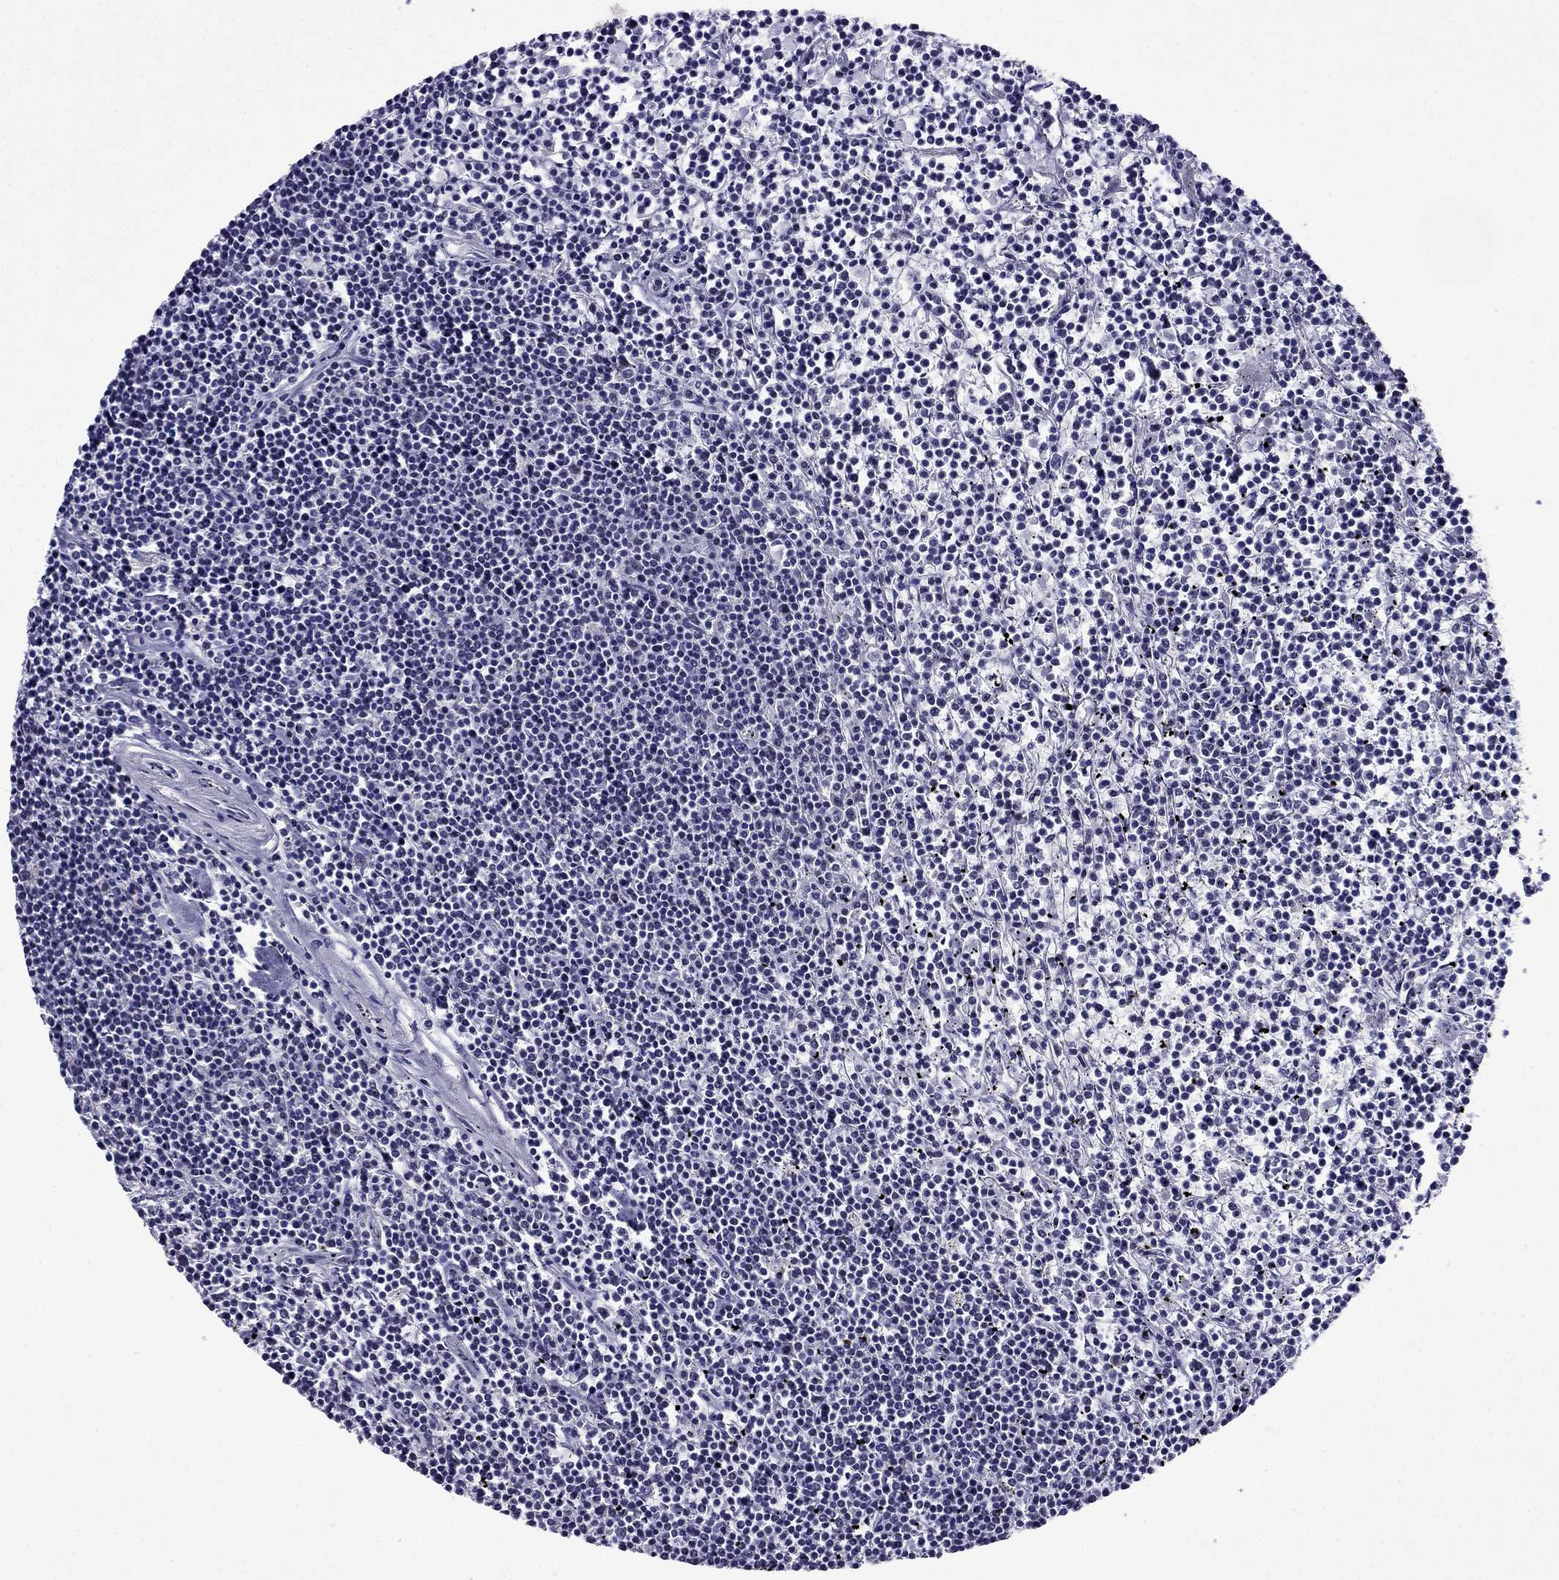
{"staining": {"intensity": "negative", "quantity": "none", "location": "none"}, "tissue": "lymphoma", "cell_type": "Tumor cells", "image_type": "cancer", "snomed": [{"axis": "morphology", "description": "Malignant lymphoma, non-Hodgkin's type, Low grade"}, {"axis": "topography", "description": "Spleen"}], "caption": "Immunohistochemistry photomicrograph of neoplastic tissue: low-grade malignant lymphoma, non-Hodgkin's type stained with DAB (3,3'-diaminobenzidine) shows no significant protein staining in tumor cells.", "gene": "POM121L12", "patient": {"sex": "female", "age": 19}}